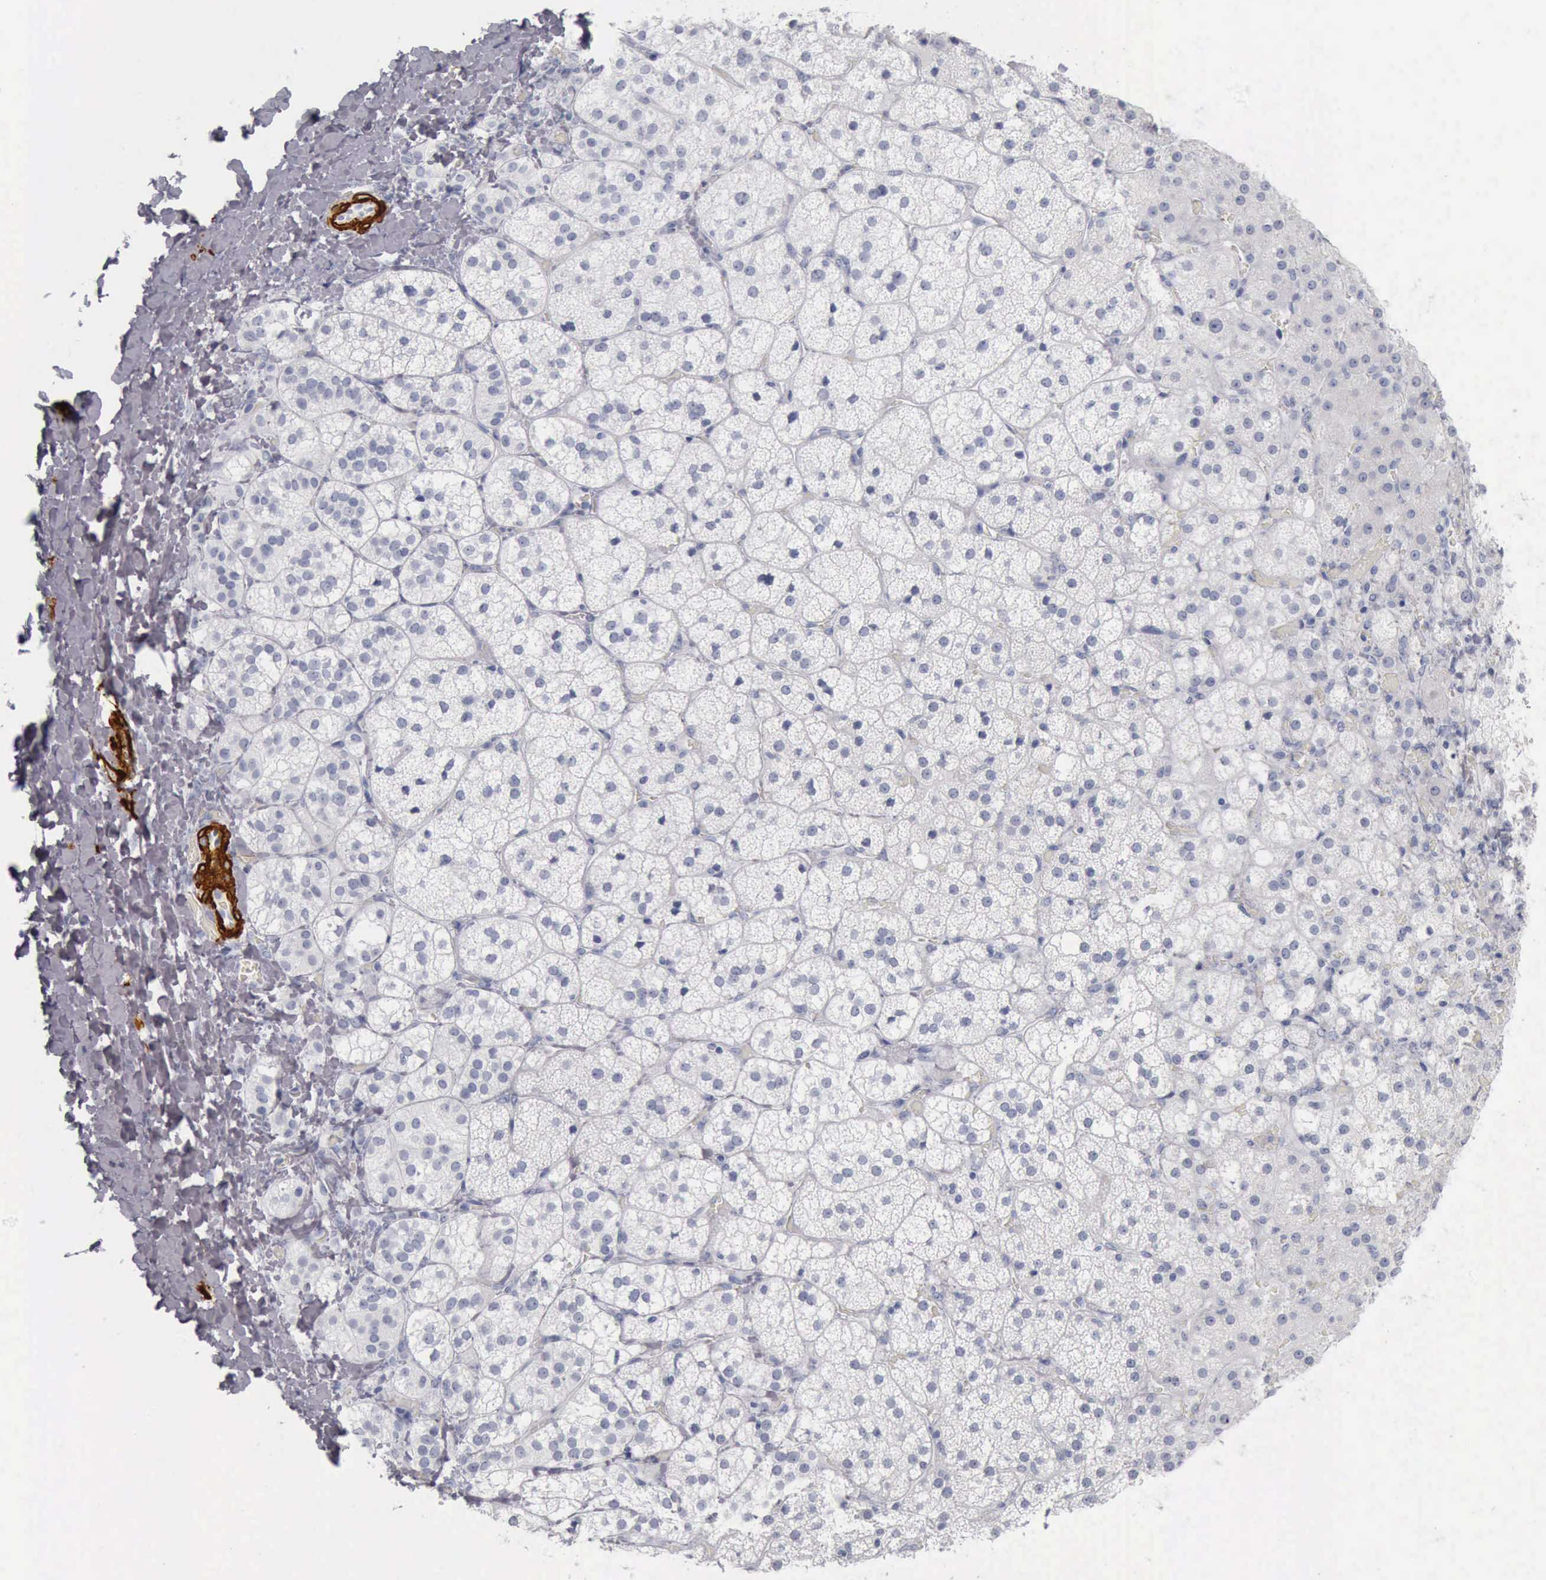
{"staining": {"intensity": "negative", "quantity": "none", "location": "none"}, "tissue": "adrenal gland", "cell_type": "Glandular cells", "image_type": "normal", "snomed": [{"axis": "morphology", "description": "Normal tissue, NOS"}, {"axis": "topography", "description": "Adrenal gland"}], "caption": "IHC histopathology image of benign adrenal gland: human adrenal gland stained with DAB (3,3'-diaminobenzidine) shows no significant protein positivity in glandular cells.", "gene": "CALD1", "patient": {"sex": "male", "age": 53}}